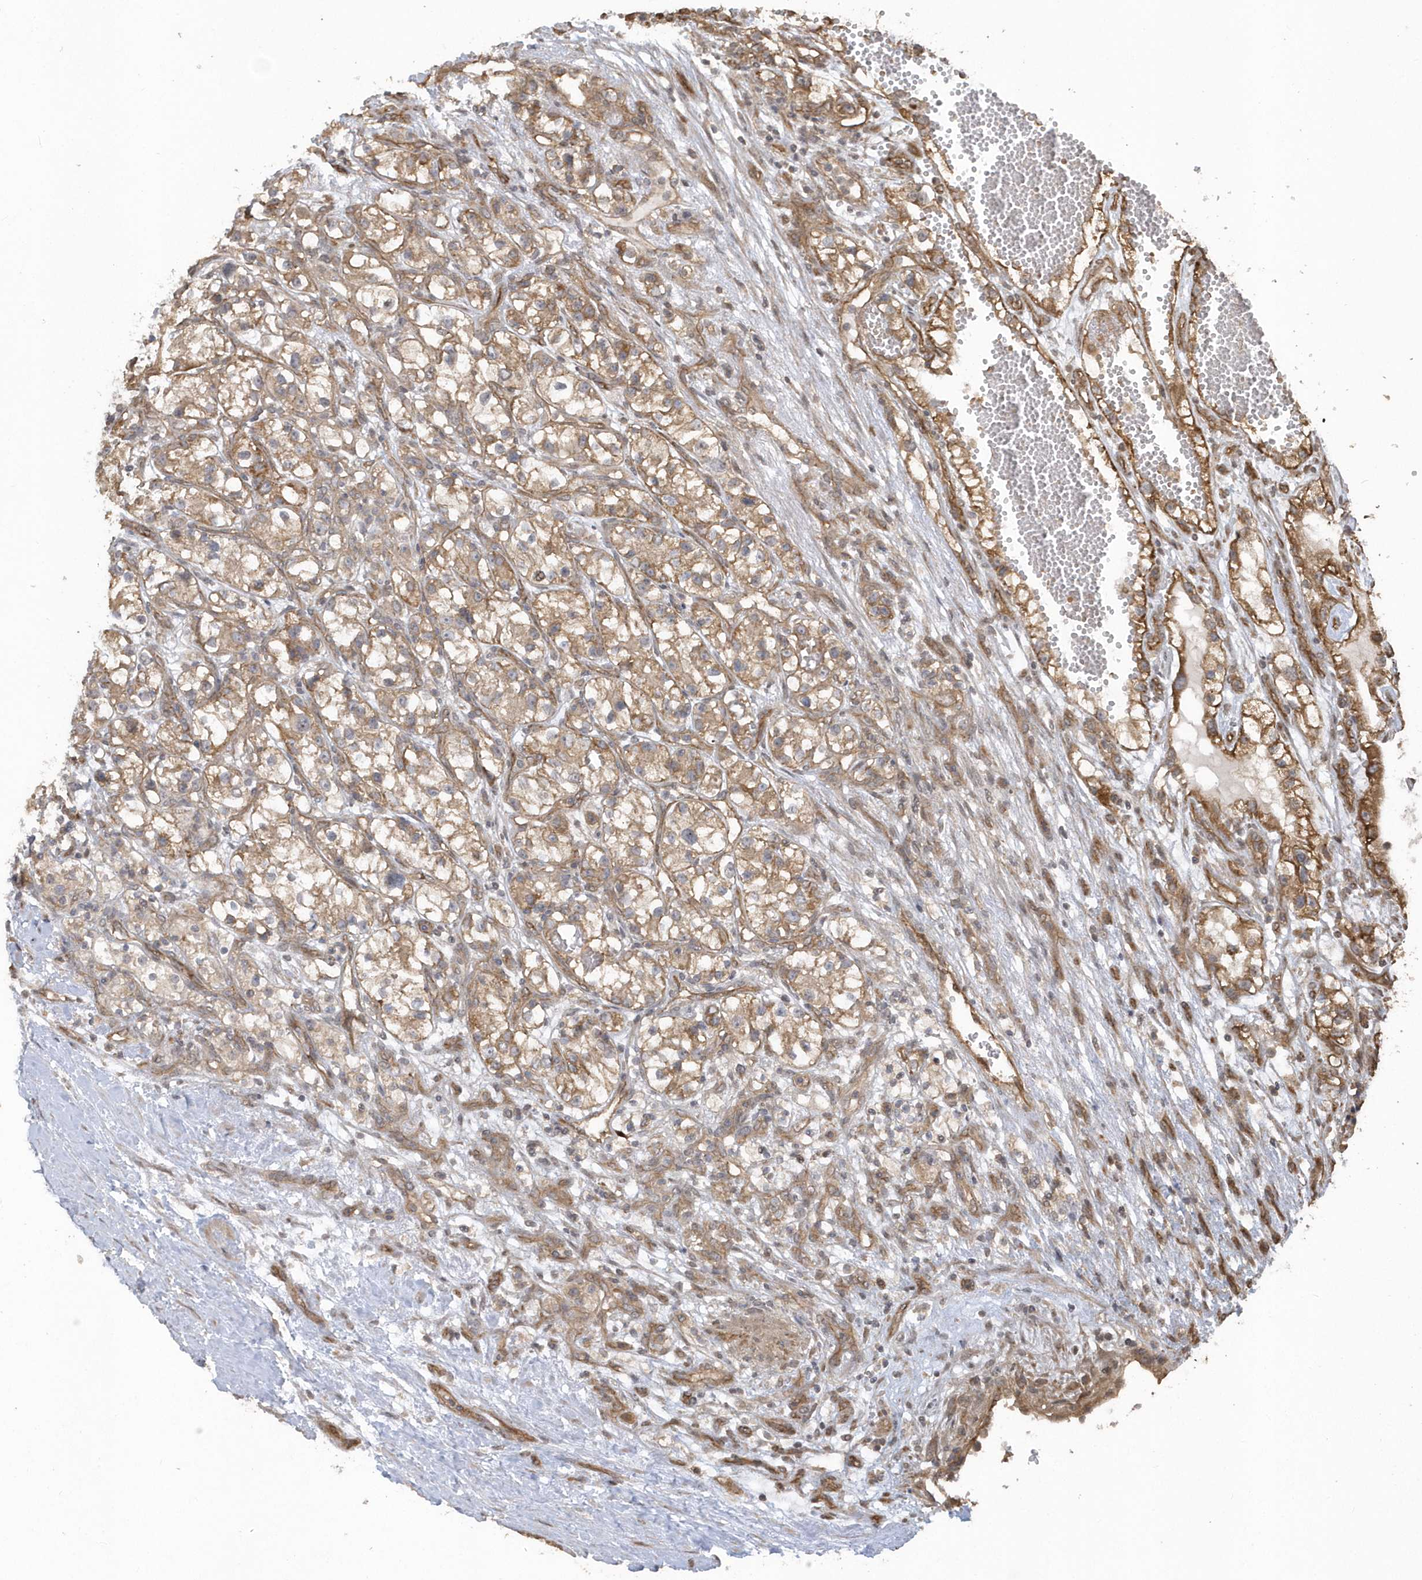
{"staining": {"intensity": "moderate", "quantity": ">75%", "location": "cytoplasmic/membranous"}, "tissue": "renal cancer", "cell_type": "Tumor cells", "image_type": "cancer", "snomed": [{"axis": "morphology", "description": "Adenocarcinoma, NOS"}, {"axis": "topography", "description": "Kidney"}], "caption": "Renal cancer stained with a protein marker shows moderate staining in tumor cells.", "gene": "HERPUD1", "patient": {"sex": "female", "age": 57}}